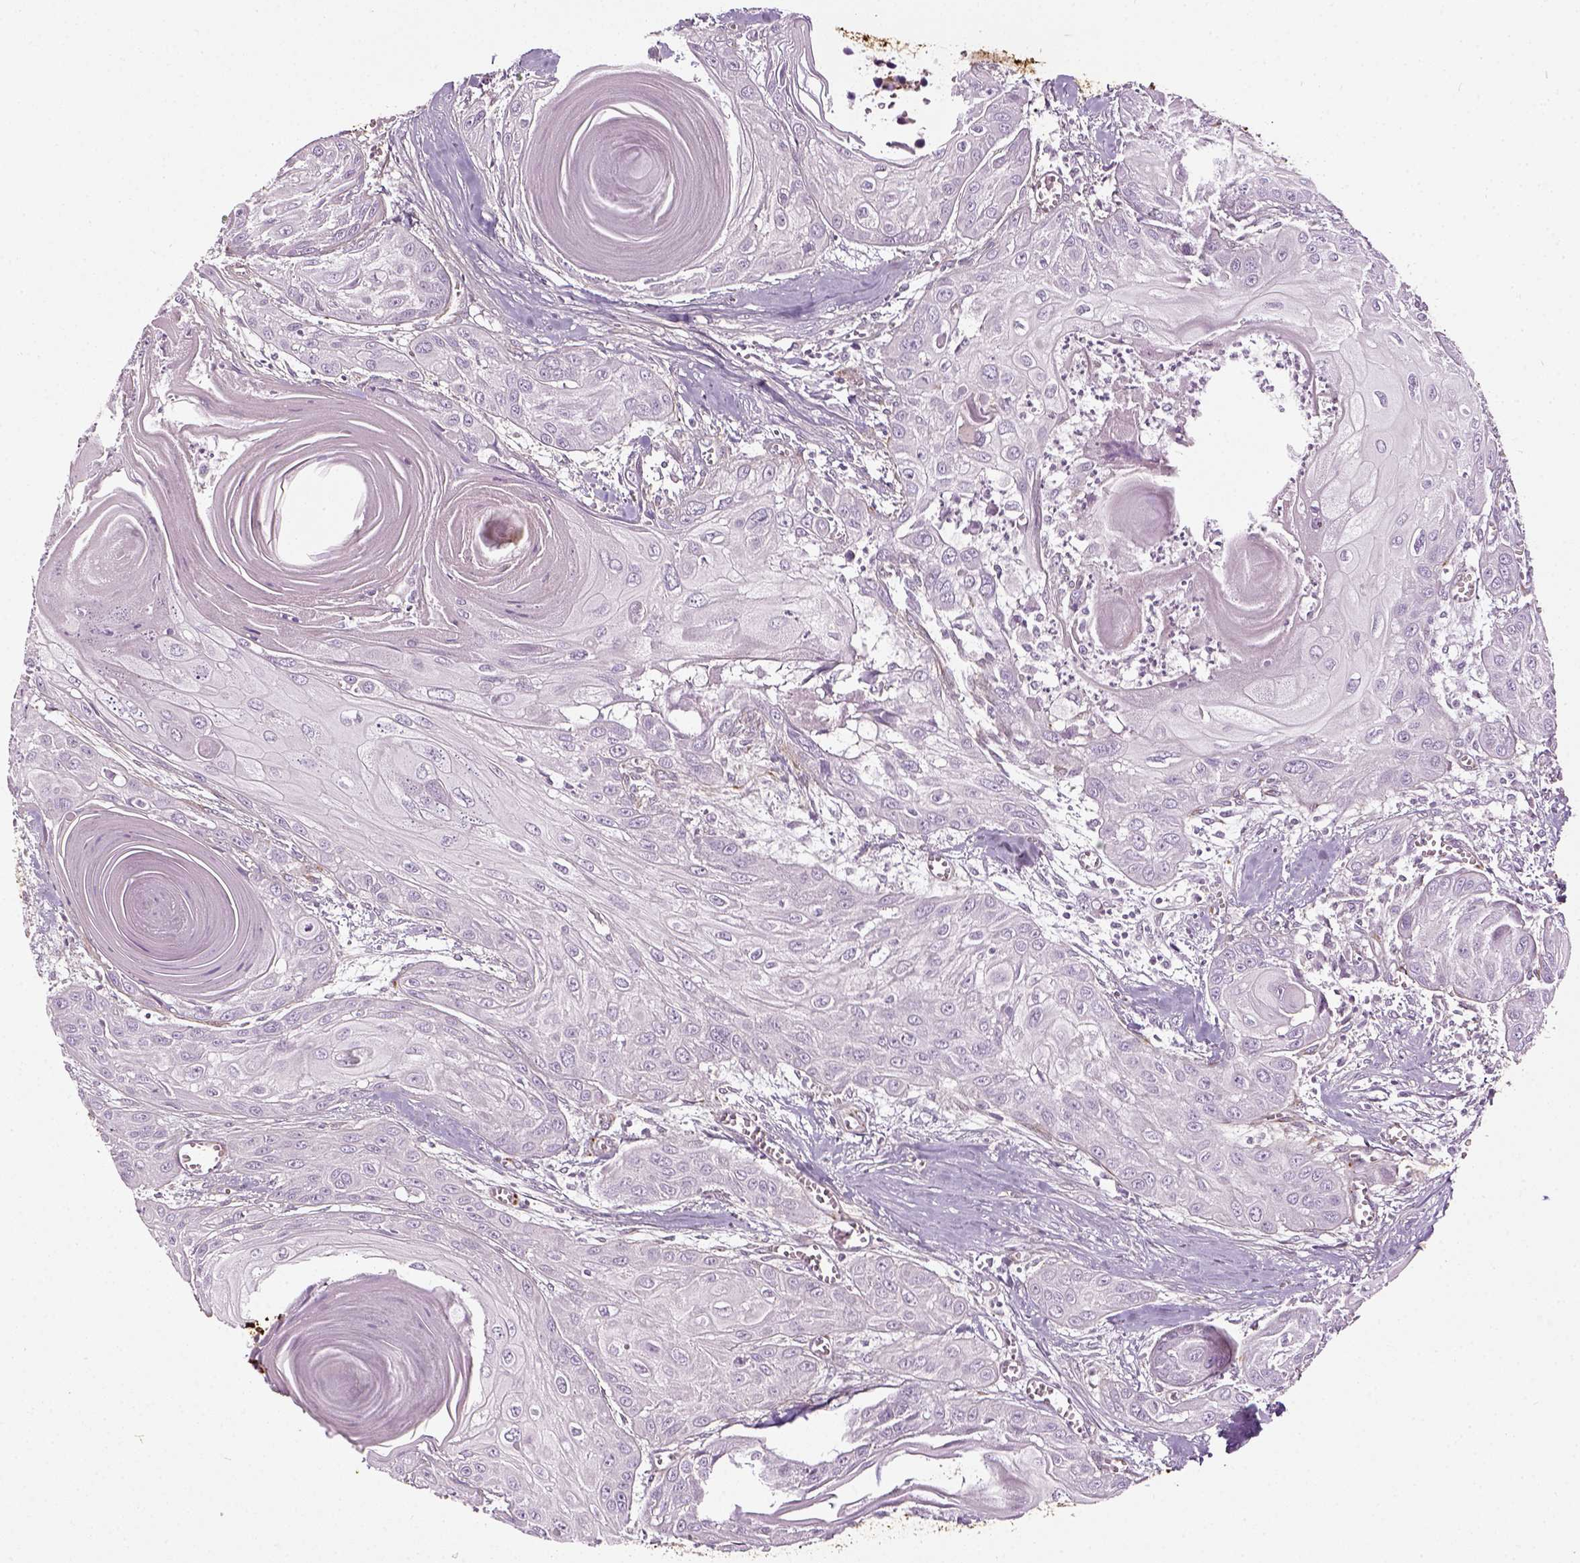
{"staining": {"intensity": "negative", "quantity": "none", "location": "none"}, "tissue": "head and neck cancer", "cell_type": "Tumor cells", "image_type": "cancer", "snomed": [{"axis": "morphology", "description": "Squamous cell carcinoma, NOS"}, {"axis": "topography", "description": "Oral tissue"}, {"axis": "topography", "description": "Head-Neck"}], "caption": "The immunohistochemistry histopathology image has no significant staining in tumor cells of head and neck squamous cell carcinoma tissue.", "gene": "COL6A2", "patient": {"sex": "male", "age": 71}}